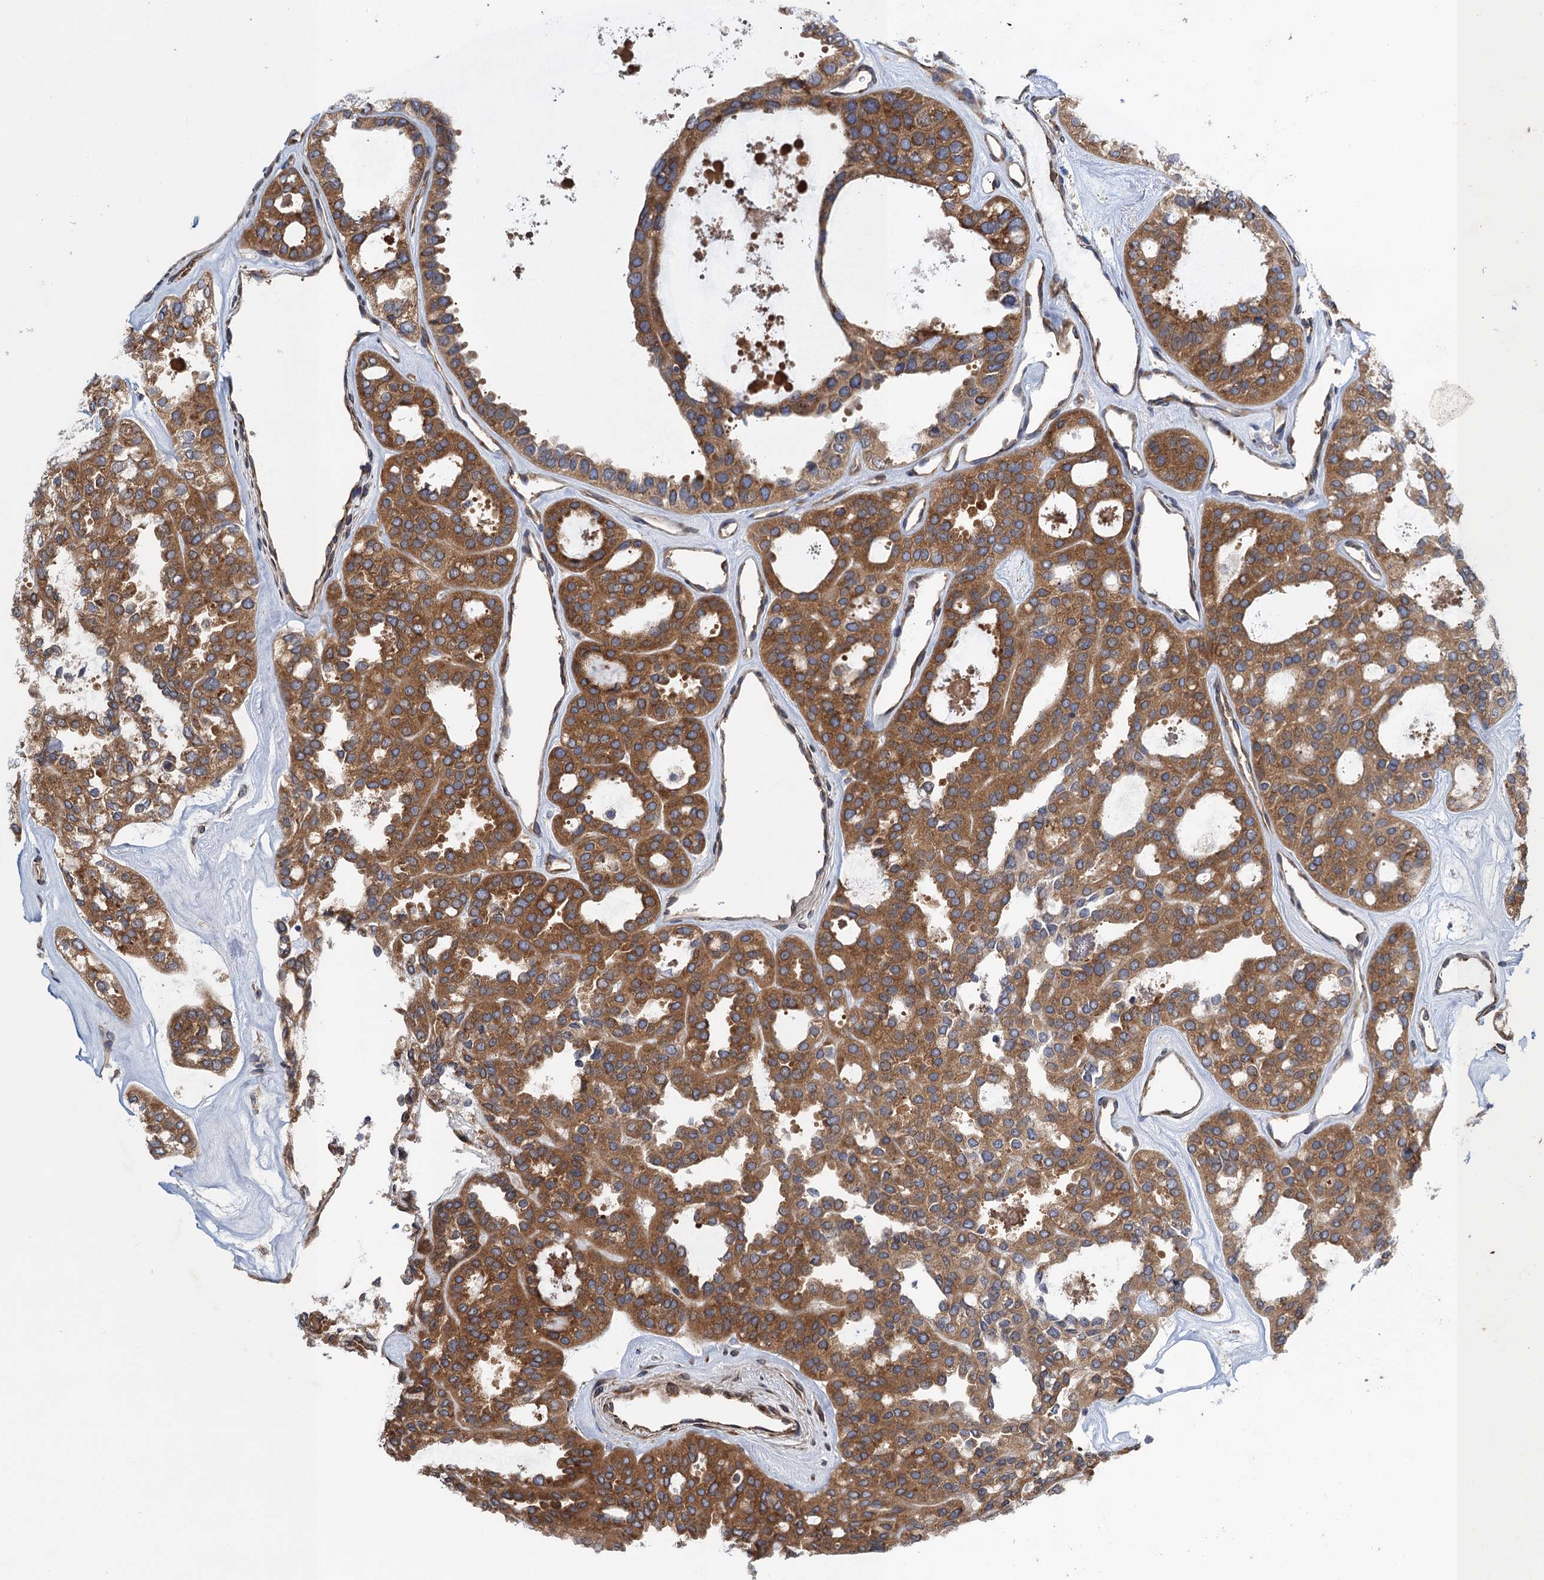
{"staining": {"intensity": "moderate", "quantity": ">75%", "location": "cytoplasmic/membranous"}, "tissue": "thyroid cancer", "cell_type": "Tumor cells", "image_type": "cancer", "snomed": [{"axis": "morphology", "description": "Follicular adenoma carcinoma, NOS"}, {"axis": "topography", "description": "Thyroid gland"}], "caption": "The histopathology image displays staining of follicular adenoma carcinoma (thyroid), revealing moderate cytoplasmic/membranous protein expression (brown color) within tumor cells.", "gene": "MDM1", "patient": {"sex": "male", "age": 75}}